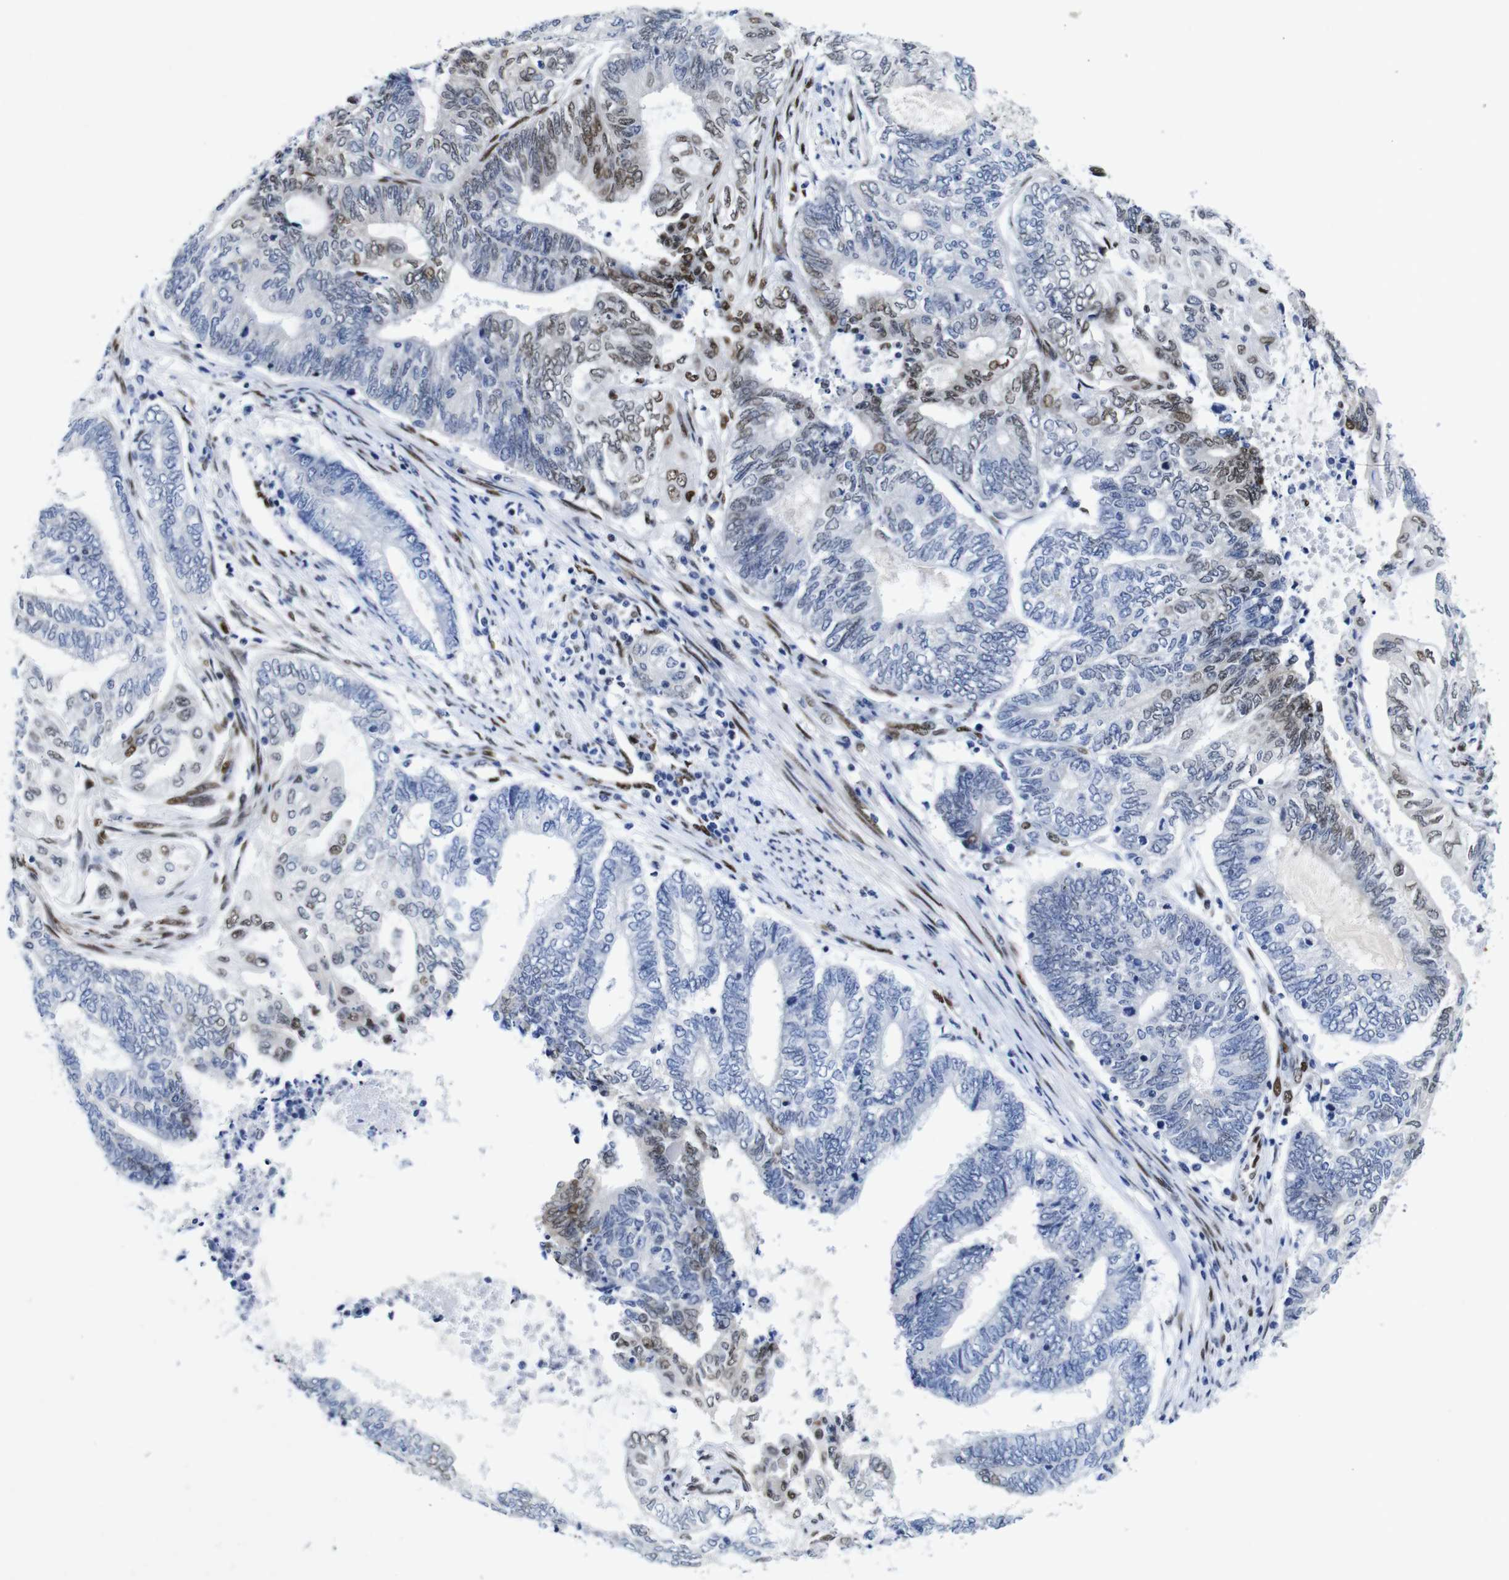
{"staining": {"intensity": "moderate", "quantity": "<25%", "location": "nuclear"}, "tissue": "endometrial cancer", "cell_type": "Tumor cells", "image_type": "cancer", "snomed": [{"axis": "morphology", "description": "Adenocarcinoma, NOS"}, {"axis": "topography", "description": "Uterus"}, {"axis": "topography", "description": "Endometrium"}], "caption": "Protein analysis of endometrial adenocarcinoma tissue reveals moderate nuclear expression in about <25% of tumor cells.", "gene": "FOSL2", "patient": {"sex": "female", "age": 70}}